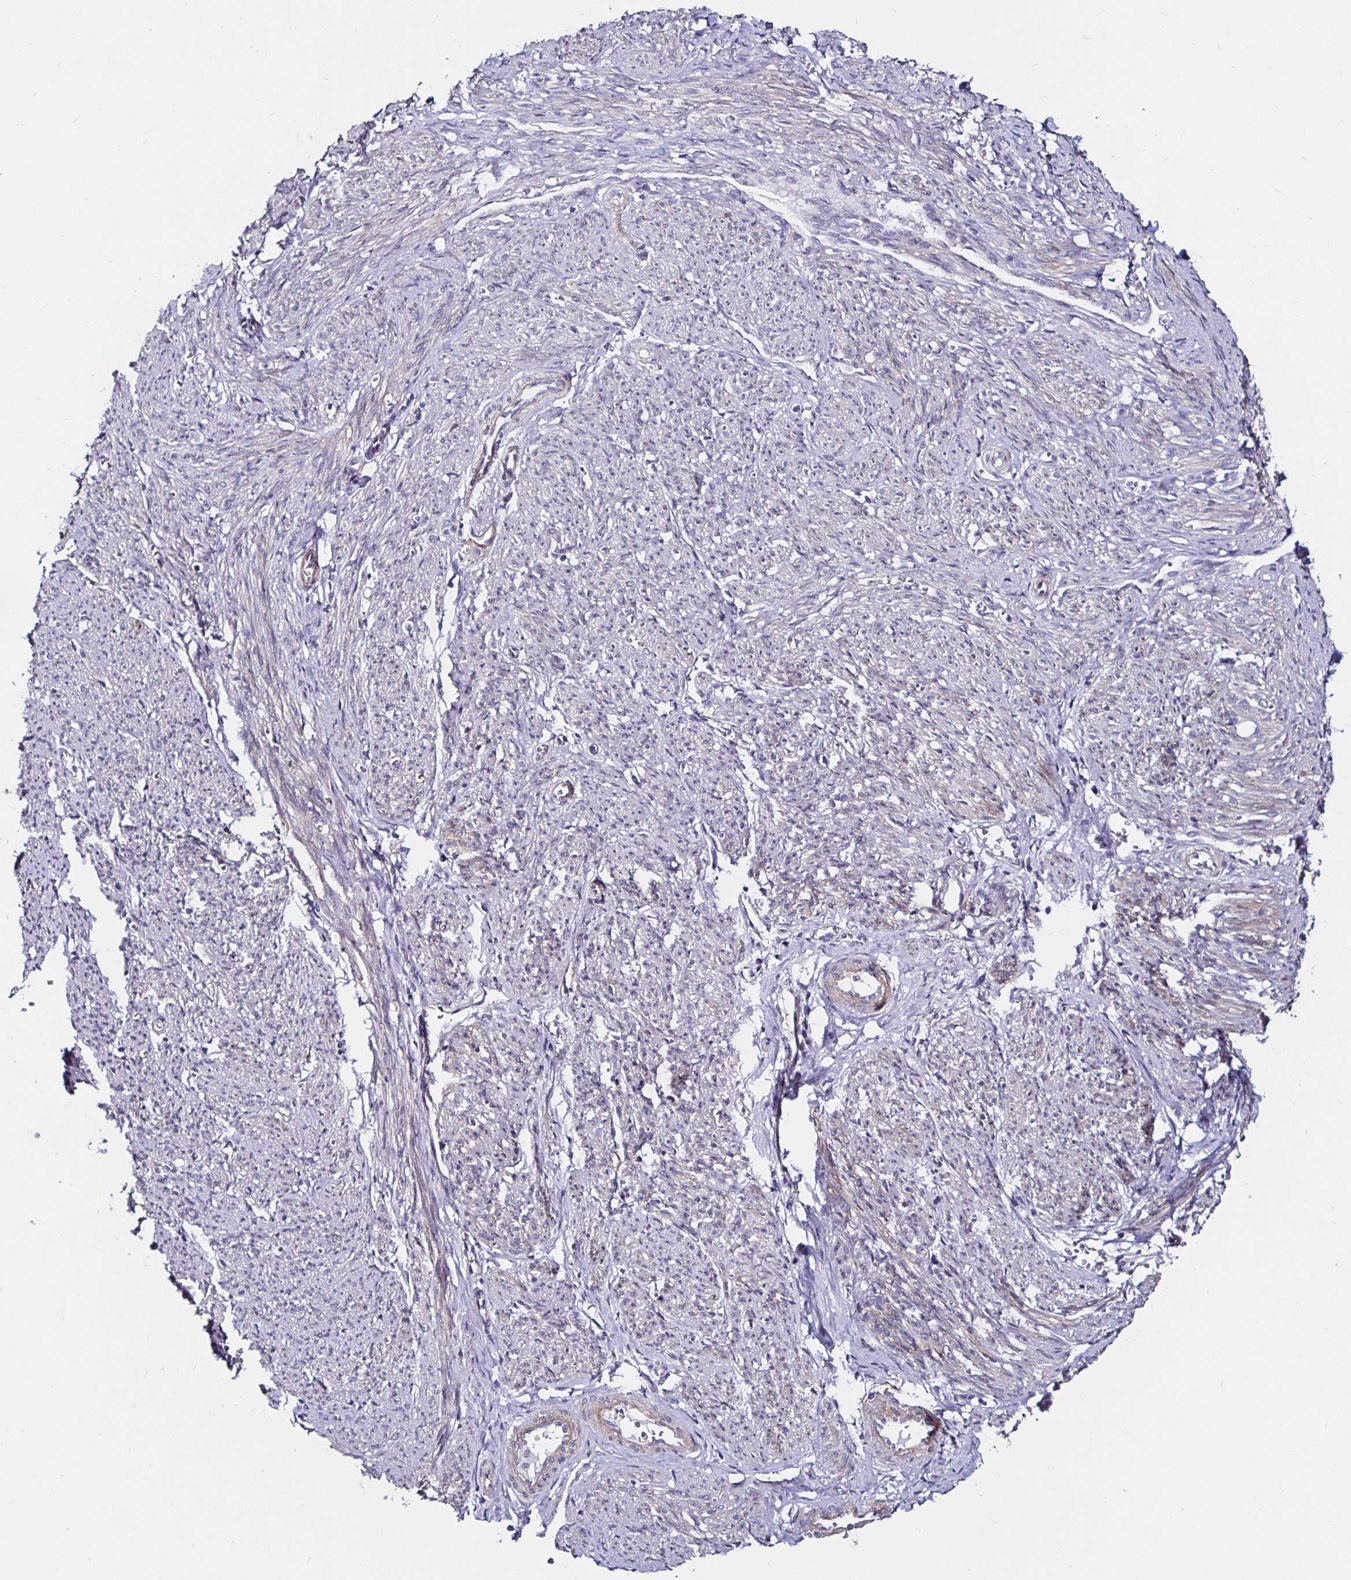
{"staining": {"intensity": "moderate", "quantity": "25%-75%", "location": "cytoplasmic/membranous"}, "tissue": "smooth muscle", "cell_type": "Smooth muscle cells", "image_type": "normal", "snomed": [{"axis": "morphology", "description": "Normal tissue, NOS"}, {"axis": "topography", "description": "Smooth muscle"}], "caption": "Immunohistochemistry photomicrograph of benign human smooth muscle stained for a protein (brown), which shows medium levels of moderate cytoplasmic/membranous positivity in approximately 25%-75% of smooth muscle cells.", "gene": "ITGB1", "patient": {"sex": "female", "age": 65}}